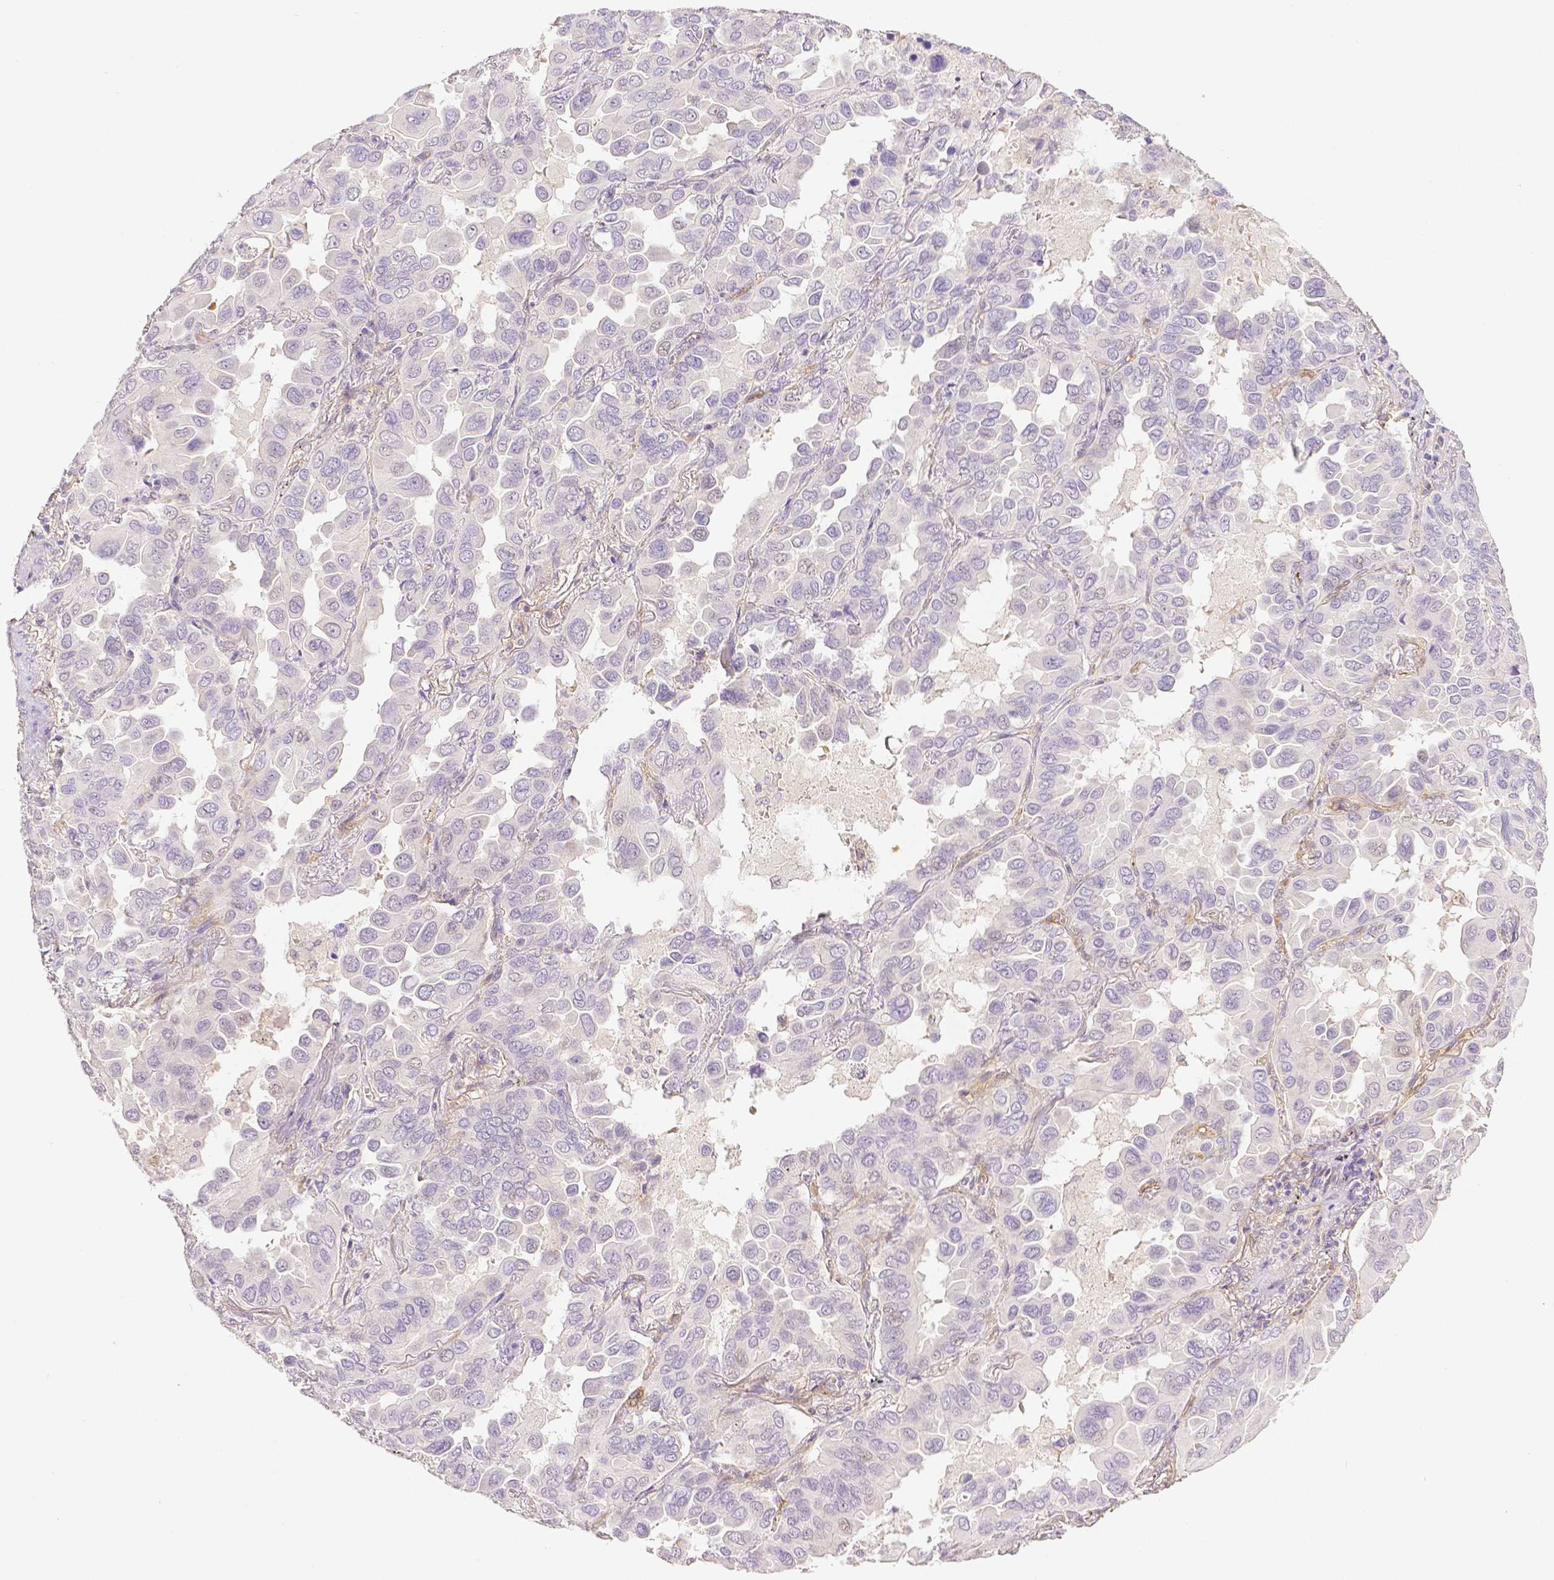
{"staining": {"intensity": "negative", "quantity": "none", "location": "none"}, "tissue": "lung cancer", "cell_type": "Tumor cells", "image_type": "cancer", "snomed": [{"axis": "morphology", "description": "Adenocarcinoma, NOS"}, {"axis": "topography", "description": "Lung"}], "caption": "Lung cancer was stained to show a protein in brown. There is no significant expression in tumor cells.", "gene": "THY1", "patient": {"sex": "male", "age": 64}}